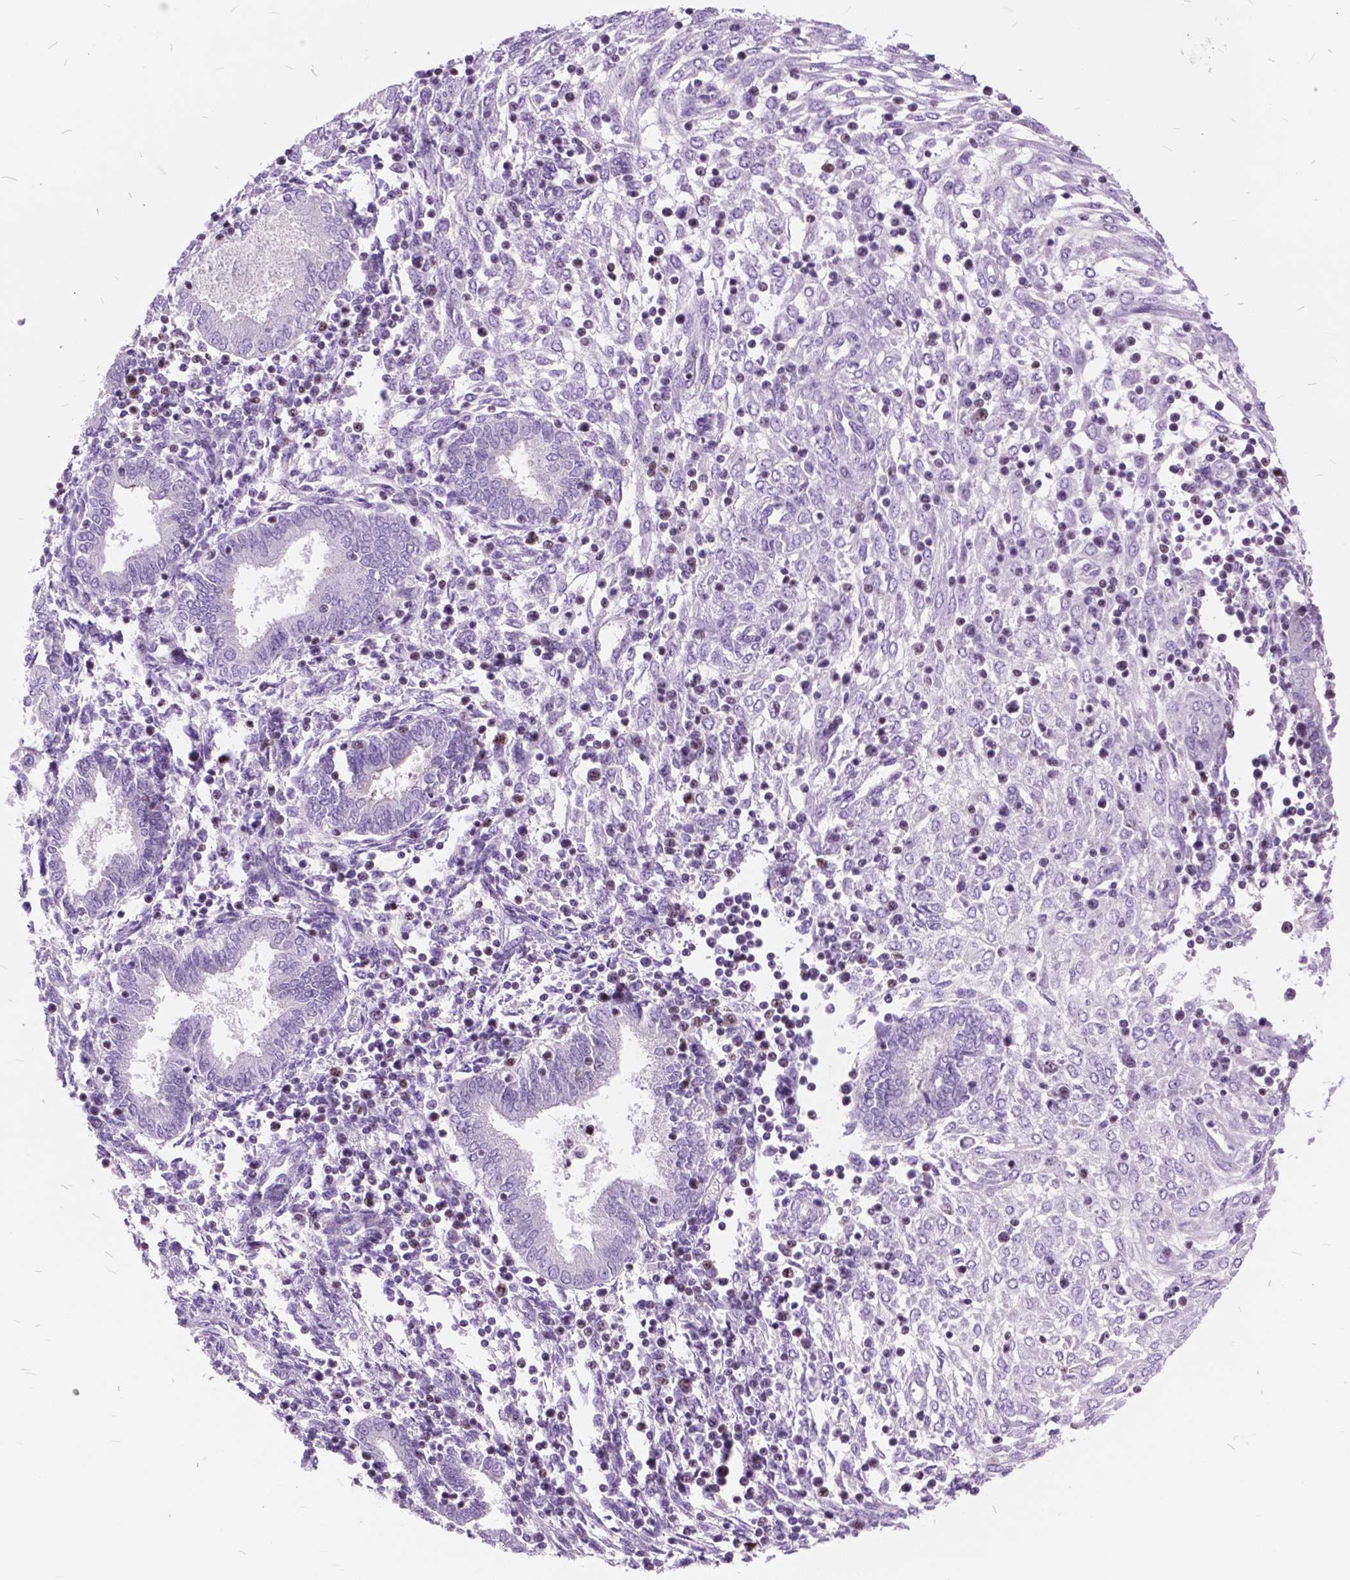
{"staining": {"intensity": "moderate", "quantity": "<25%", "location": "nuclear"}, "tissue": "endometrium", "cell_type": "Cells in endometrial stroma", "image_type": "normal", "snomed": [{"axis": "morphology", "description": "Normal tissue, NOS"}, {"axis": "topography", "description": "Endometrium"}], "caption": "Immunohistochemistry of unremarkable endometrium reveals low levels of moderate nuclear positivity in approximately <25% of cells in endometrial stroma. The protein of interest is shown in brown color, while the nuclei are stained blue.", "gene": "SP140", "patient": {"sex": "female", "age": 42}}